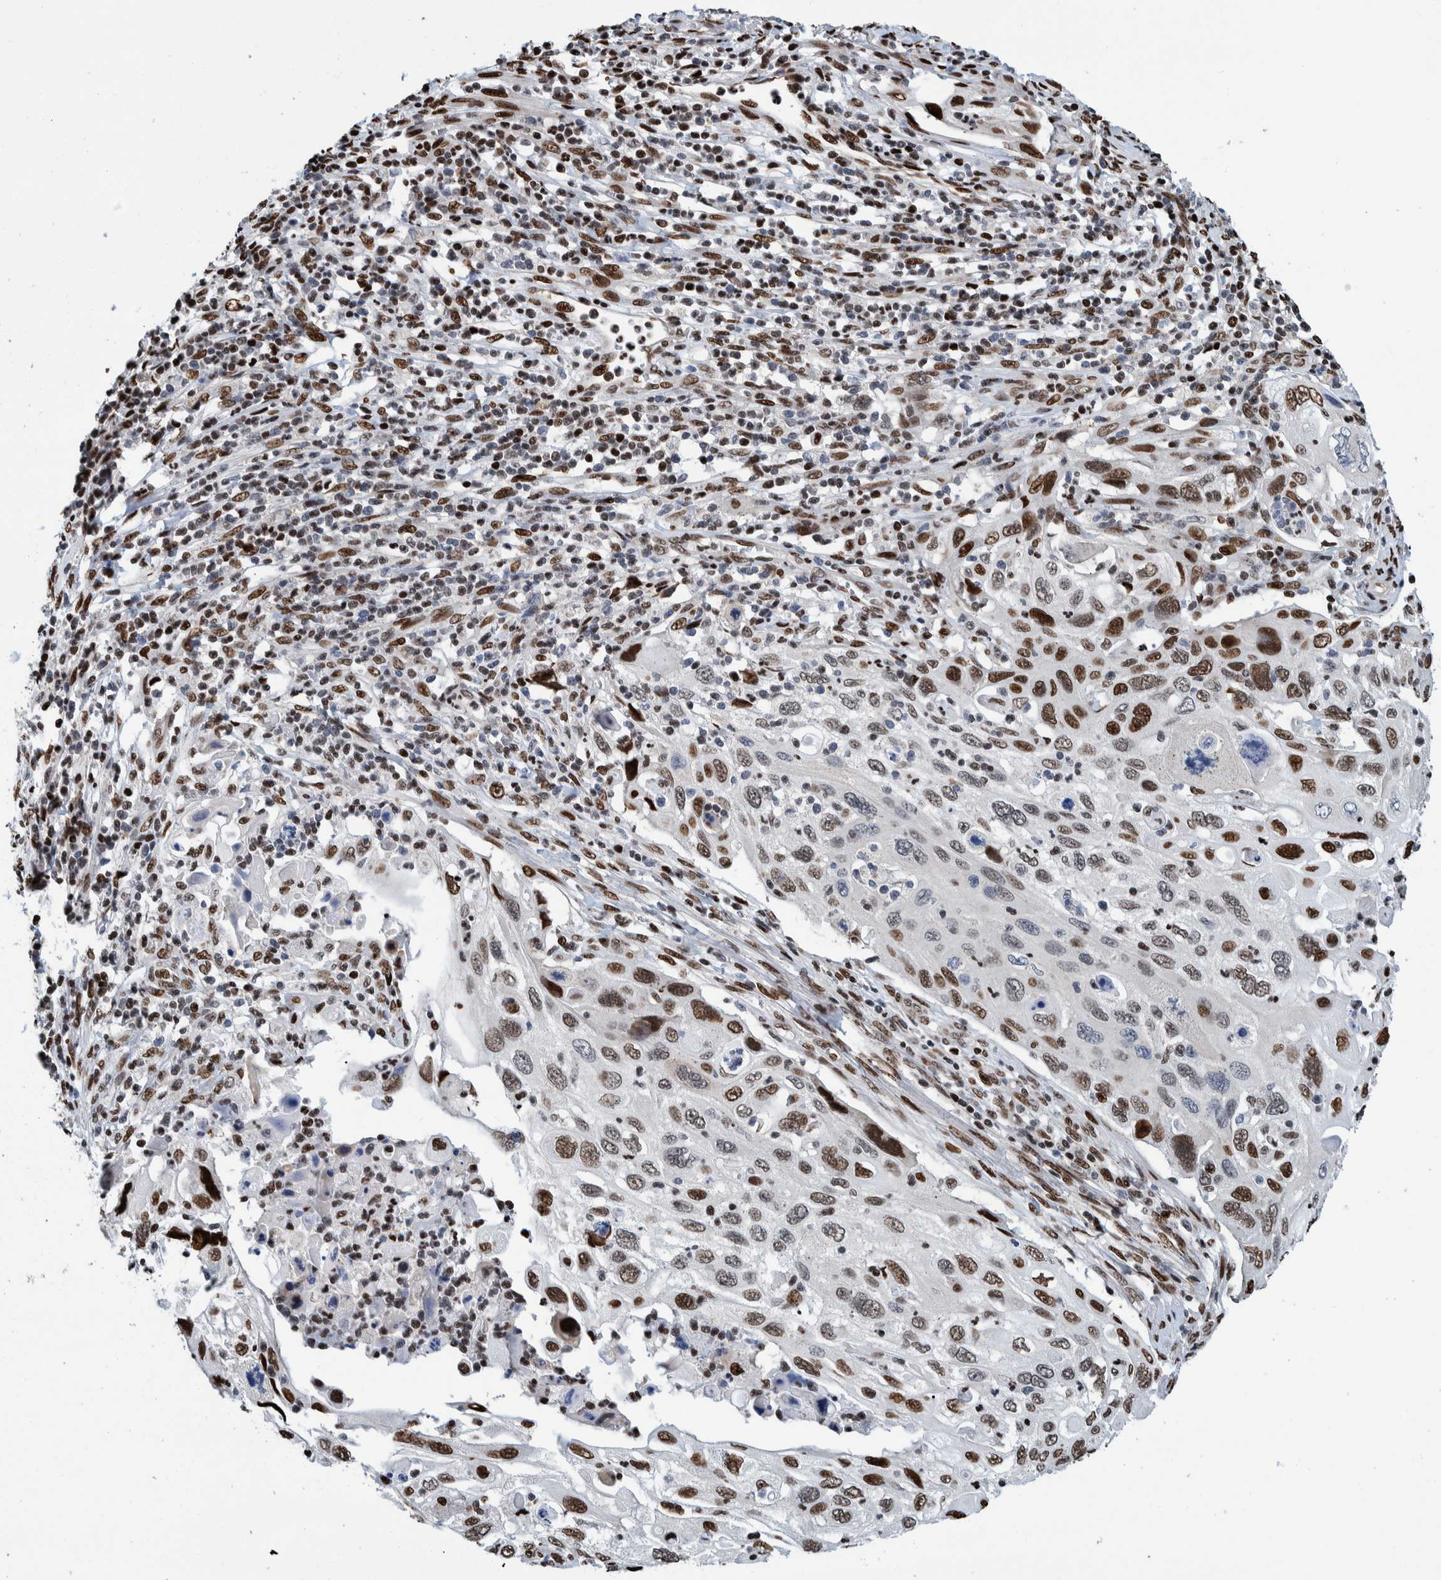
{"staining": {"intensity": "strong", "quantity": "25%-75%", "location": "nuclear"}, "tissue": "cervical cancer", "cell_type": "Tumor cells", "image_type": "cancer", "snomed": [{"axis": "morphology", "description": "Squamous cell carcinoma, NOS"}, {"axis": "topography", "description": "Cervix"}], "caption": "IHC staining of cervical cancer (squamous cell carcinoma), which demonstrates high levels of strong nuclear expression in about 25%-75% of tumor cells indicating strong nuclear protein staining. The staining was performed using DAB (3,3'-diaminobenzidine) (brown) for protein detection and nuclei were counterstained in hematoxylin (blue).", "gene": "HEATR9", "patient": {"sex": "female", "age": 70}}